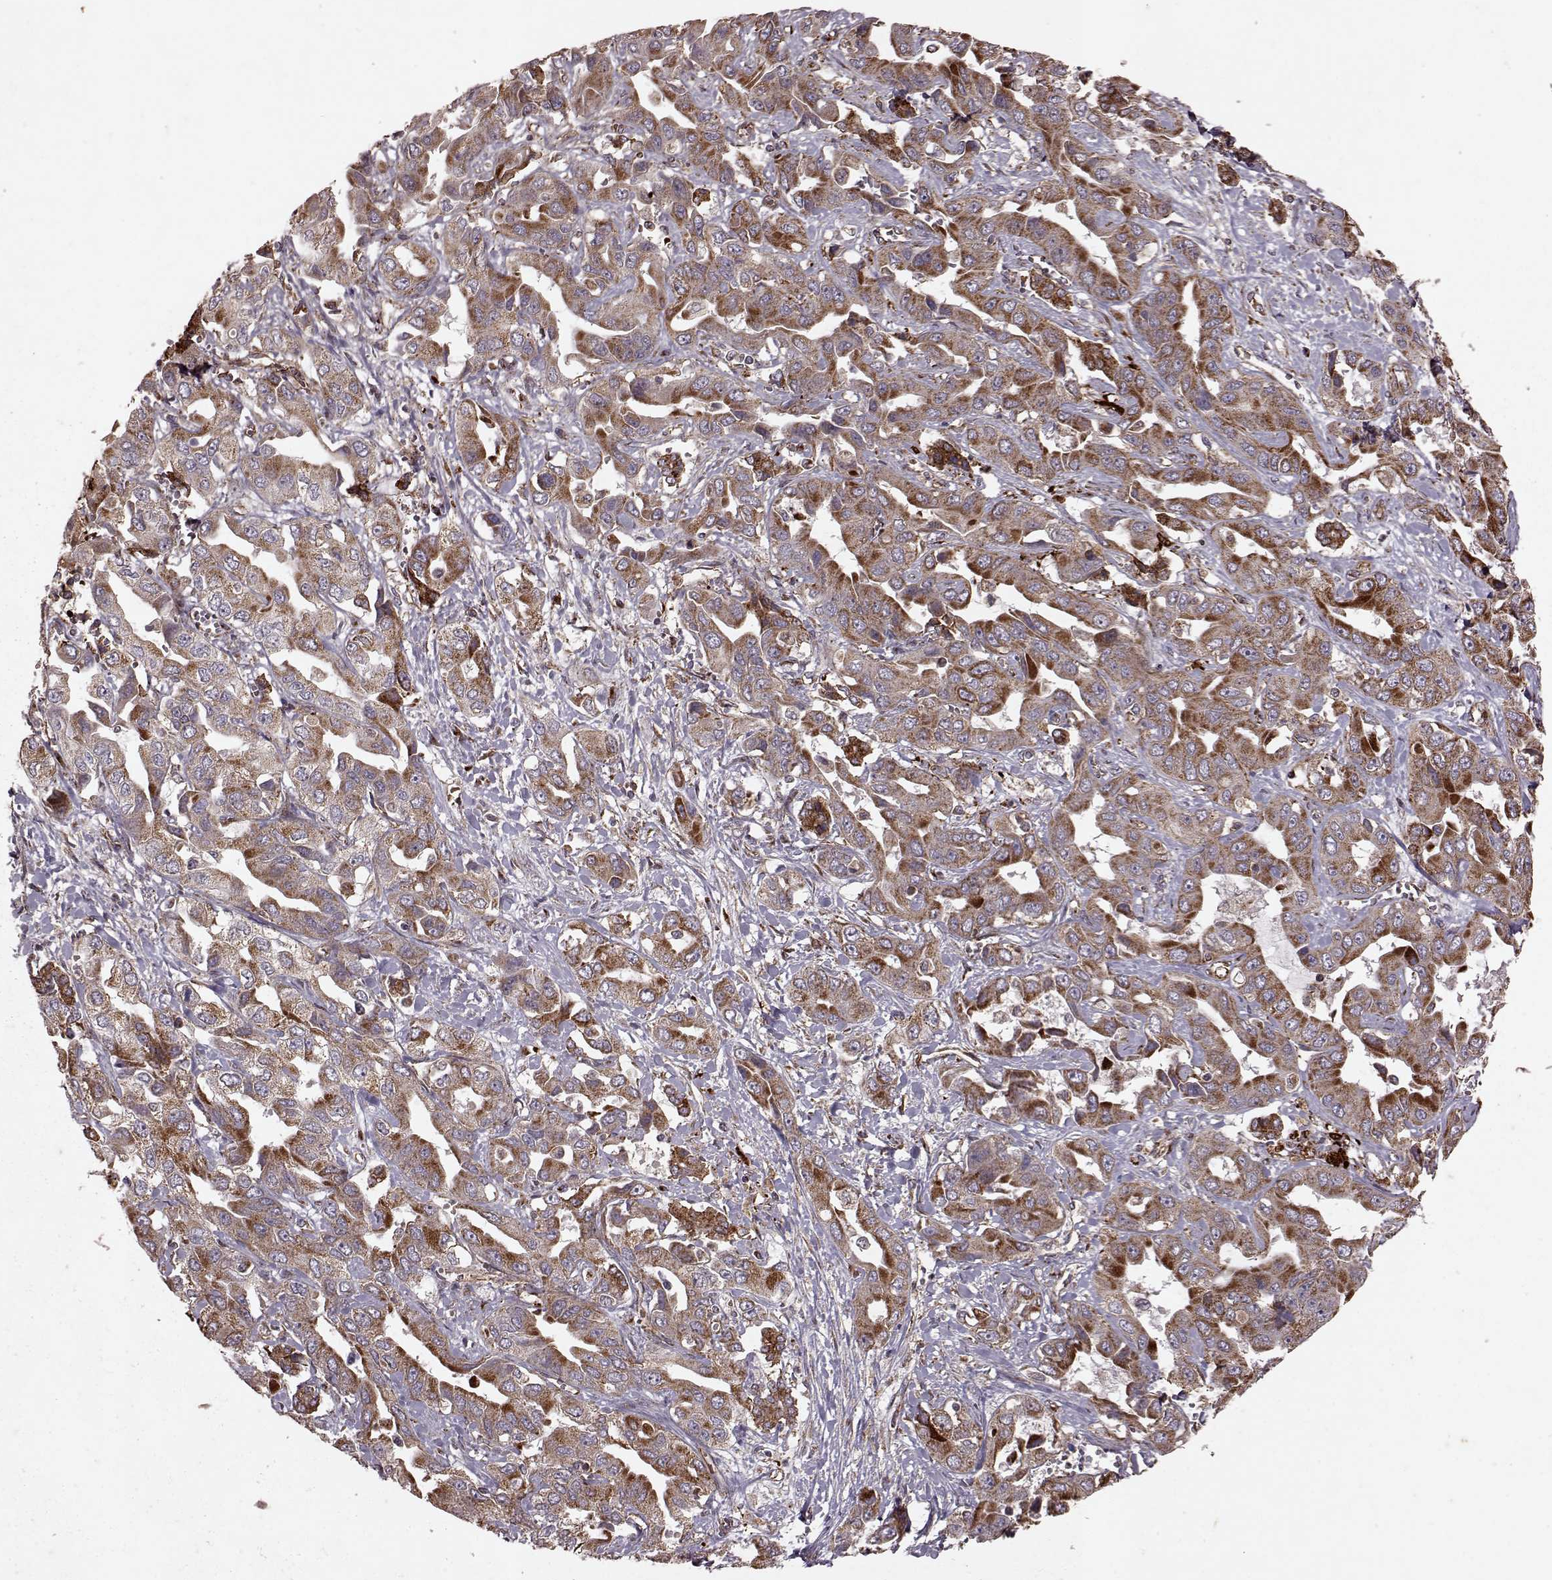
{"staining": {"intensity": "moderate", "quantity": ">75%", "location": "cytoplasmic/membranous"}, "tissue": "liver cancer", "cell_type": "Tumor cells", "image_type": "cancer", "snomed": [{"axis": "morphology", "description": "Cholangiocarcinoma"}, {"axis": "topography", "description": "Liver"}], "caption": "Immunohistochemical staining of cholangiocarcinoma (liver) demonstrates medium levels of moderate cytoplasmic/membranous staining in approximately >75% of tumor cells. Ihc stains the protein of interest in brown and the nuclei are stained blue.", "gene": "FXN", "patient": {"sex": "female", "age": 52}}